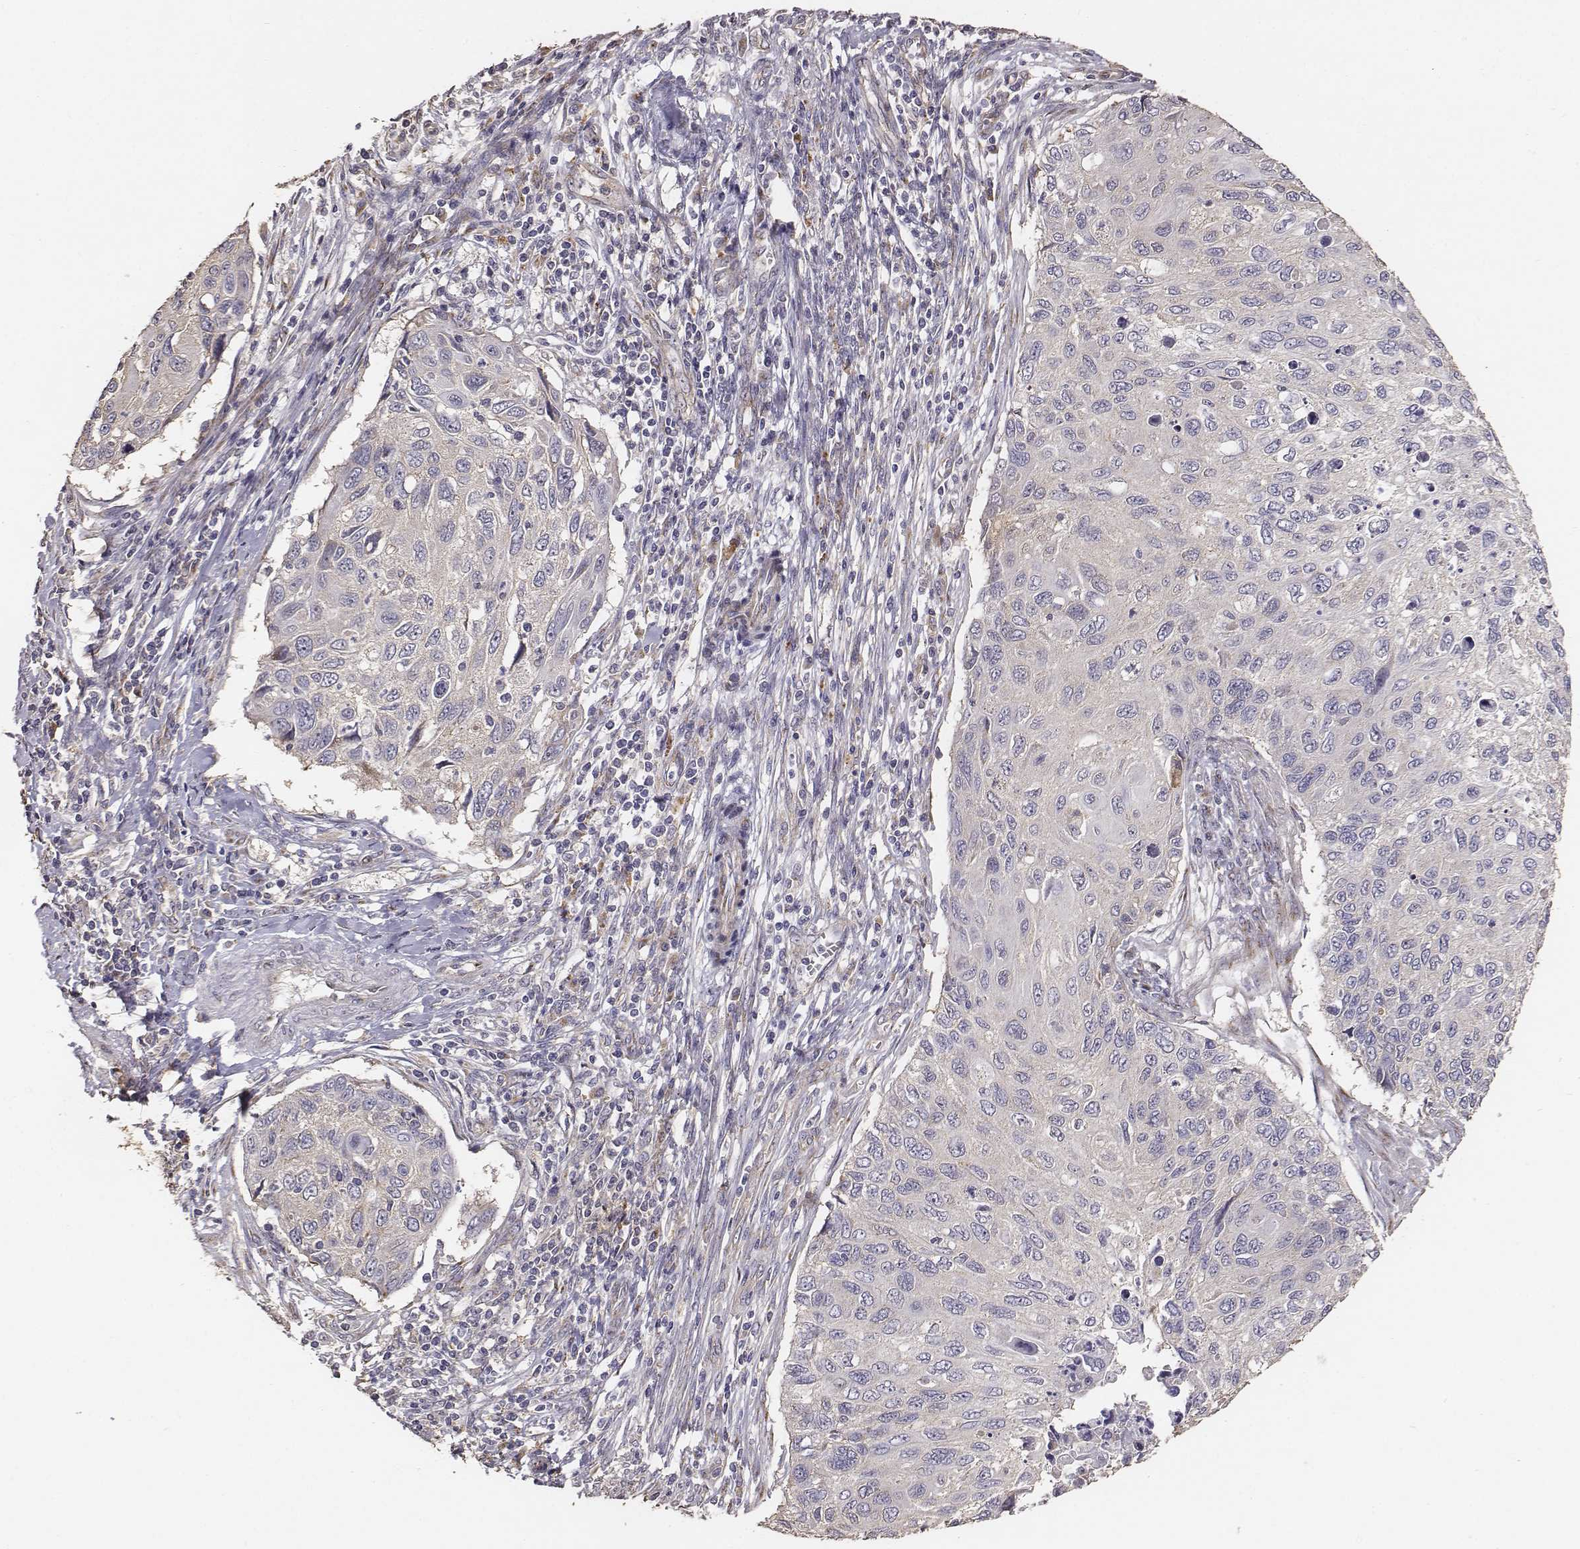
{"staining": {"intensity": "negative", "quantity": "none", "location": "none"}, "tissue": "cervical cancer", "cell_type": "Tumor cells", "image_type": "cancer", "snomed": [{"axis": "morphology", "description": "Squamous cell carcinoma, NOS"}, {"axis": "topography", "description": "Cervix"}], "caption": "There is no significant positivity in tumor cells of cervical squamous cell carcinoma. The staining is performed using DAB brown chromogen with nuclei counter-stained in using hematoxylin.", "gene": "AP1B1", "patient": {"sex": "female", "age": 70}}